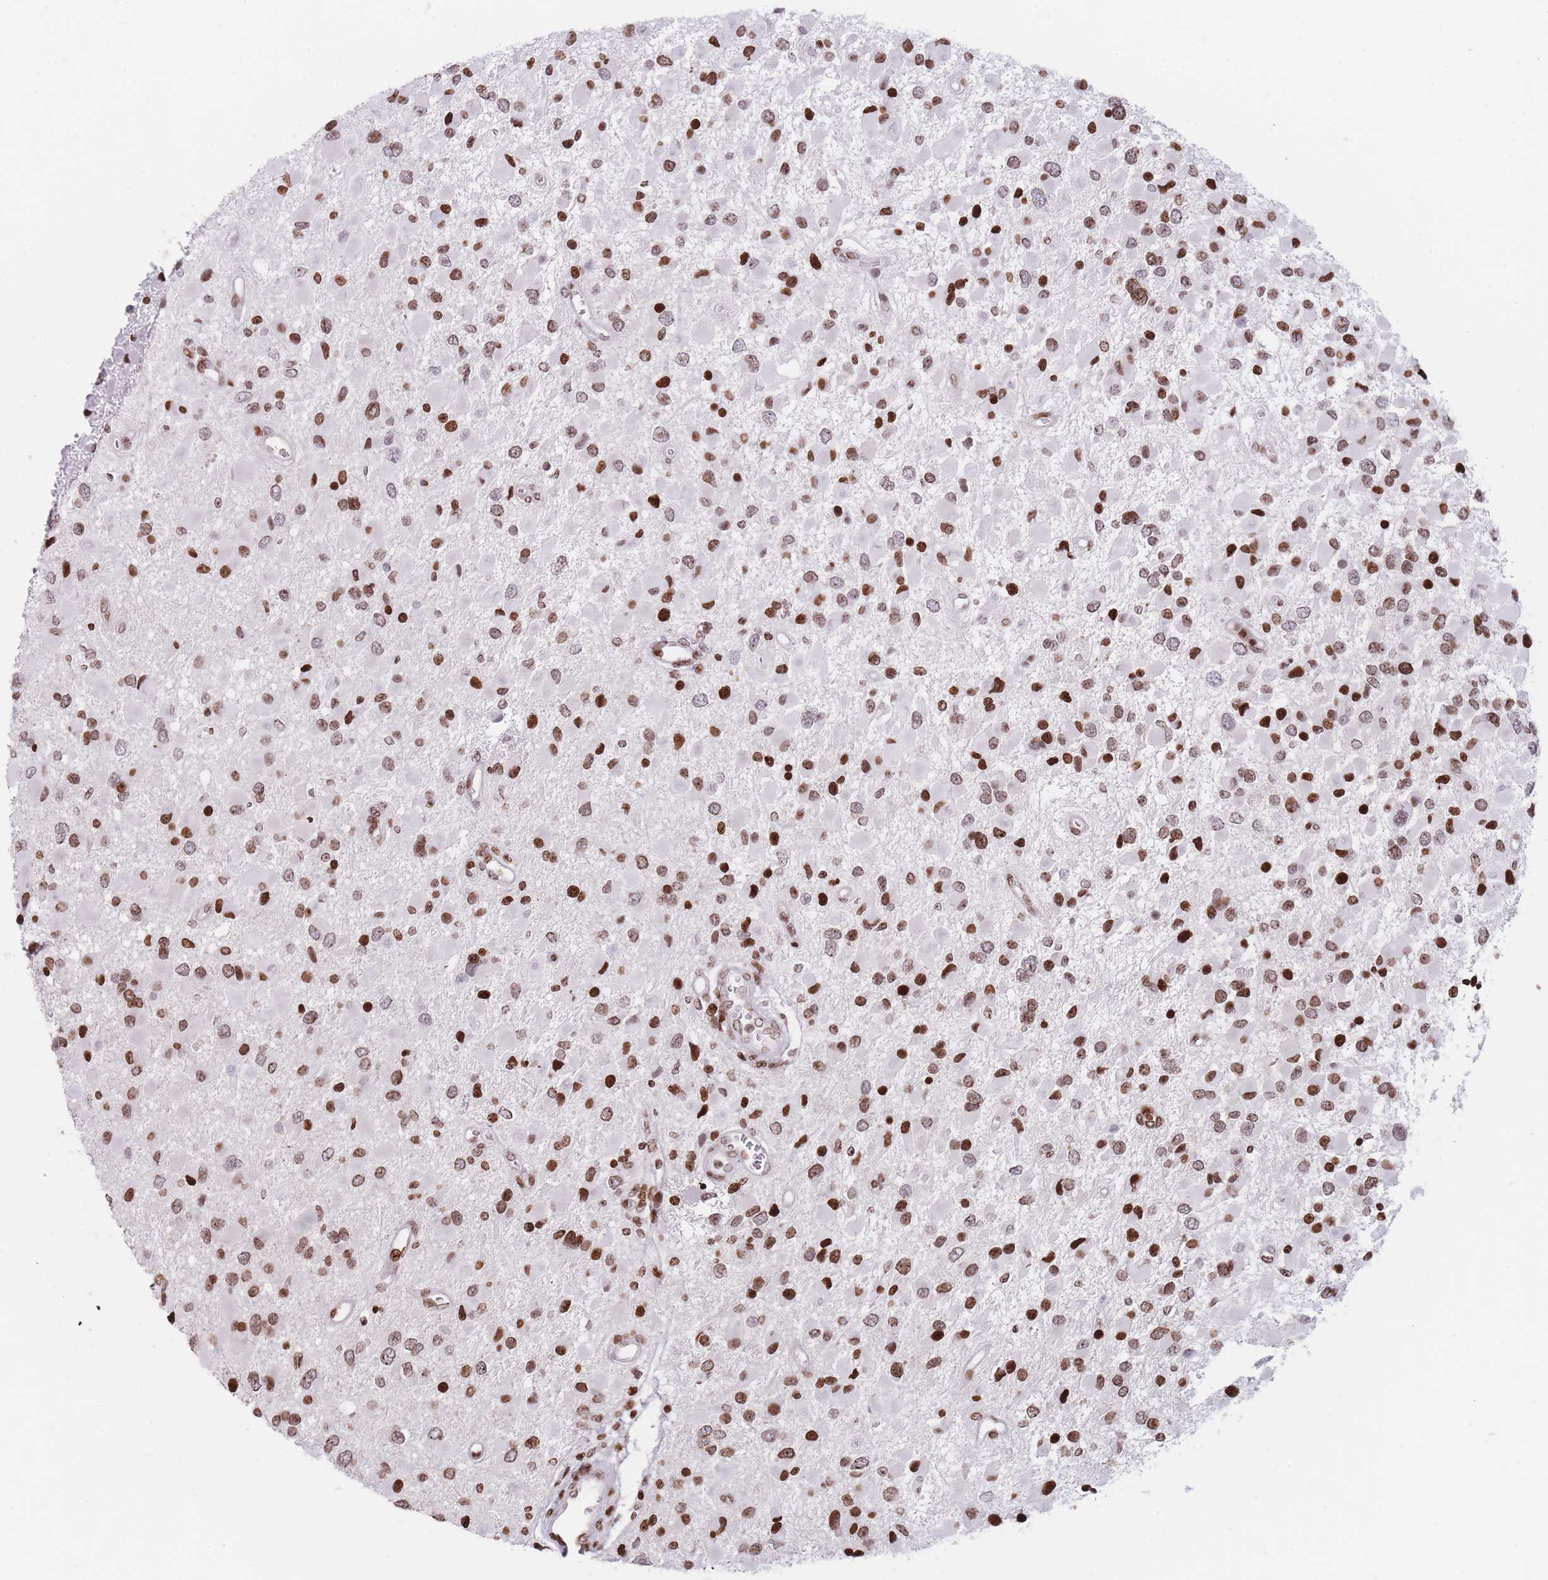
{"staining": {"intensity": "moderate", "quantity": ">75%", "location": "nuclear"}, "tissue": "glioma", "cell_type": "Tumor cells", "image_type": "cancer", "snomed": [{"axis": "morphology", "description": "Glioma, malignant, High grade"}, {"axis": "topography", "description": "Brain"}], "caption": "Human high-grade glioma (malignant) stained with a protein marker shows moderate staining in tumor cells.", "gene": "AK9", "patient": {"sex": "male", "age": 53}}